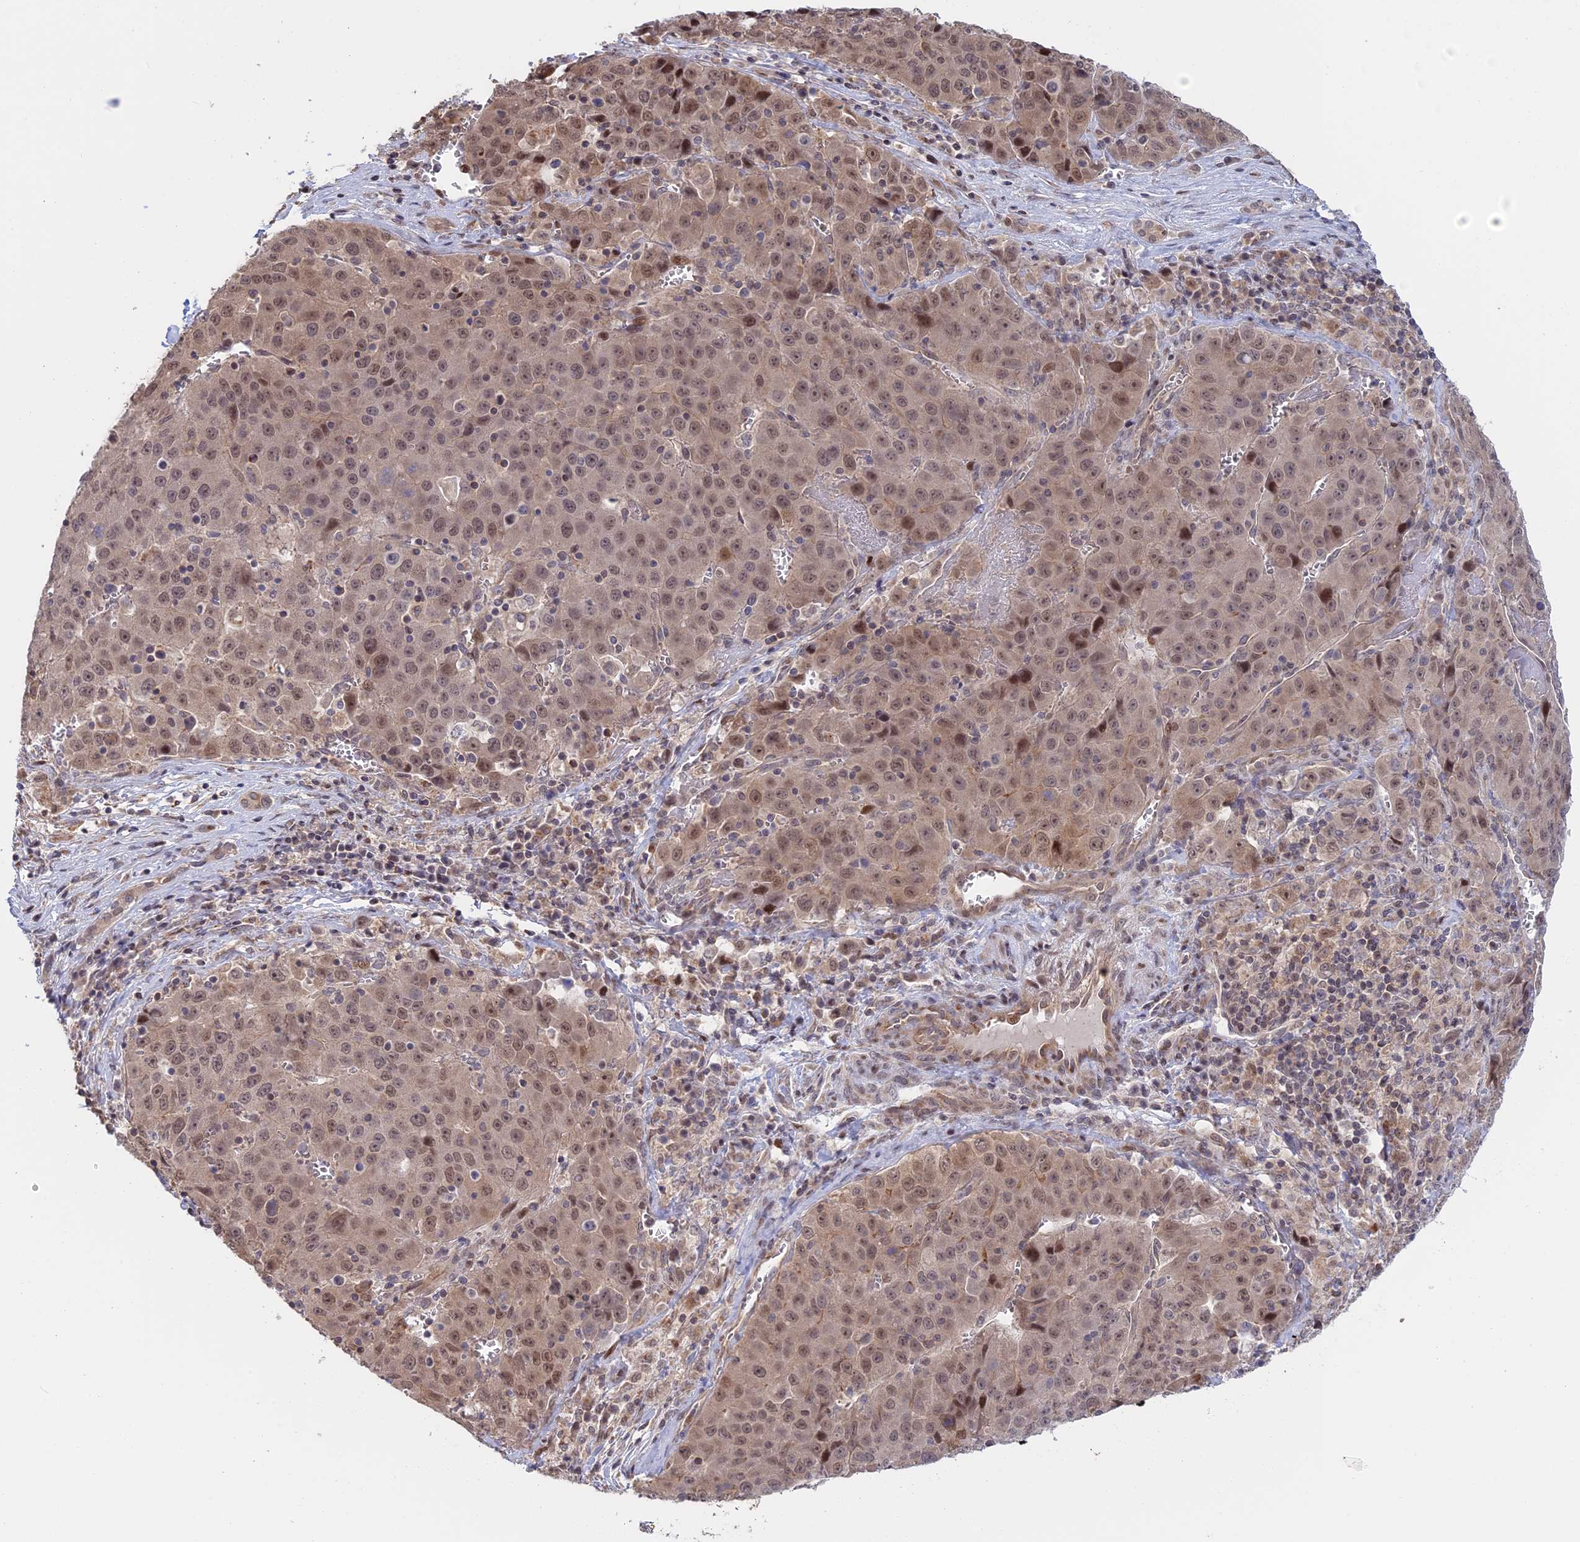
{"staining": {"intensity": "moderate", "quantity": ">75%", "location": "nuclear"}, "tissue": "liver cancer", "cell_type": "Tumor cells", "image_type": "cancer", "snomed": [{"axis": "morphology", "description": "Carcinoma, Hepatocellular, NOS"}, {"axis": "topography", "description": "Liver"}], "caption": "DAB immunohistochemical staining of liver cancer exhibits moderate nuclear protein staining in approximately >75% of tumor cells. The protein of interest is stained brown, and the nuclei are stained in blue (DAB IHC with brightfield microscopy, high magnification).", "gene": "GSKIP", "patient": {"sex": "female", "age": 53}}